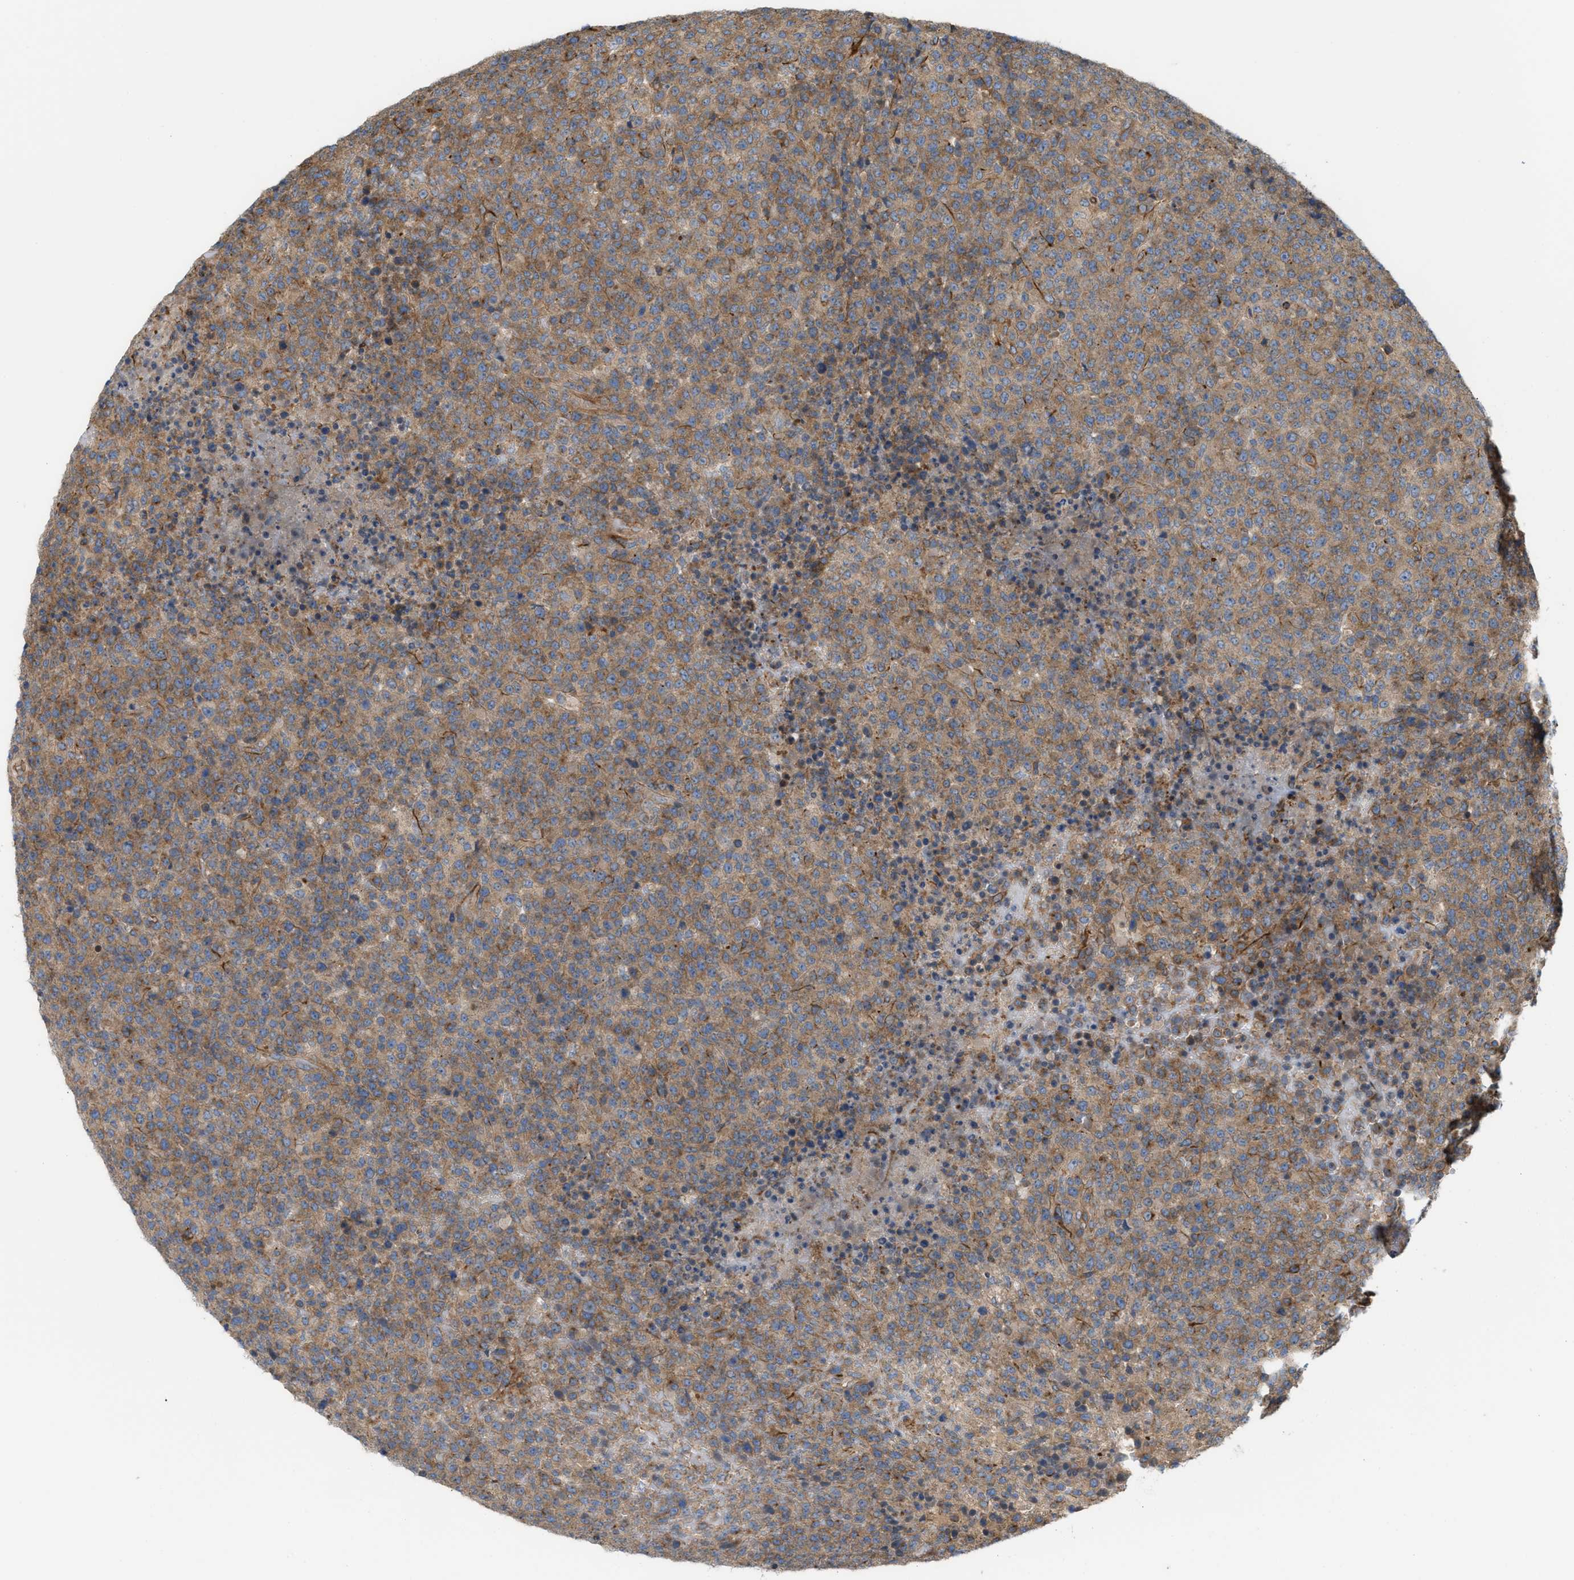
{"staining": {"intensity": "moderate", "quantity": "25%-75%", "location": "cytoplasmic/membranous"}, "tissue": "lymphoma", "cell_type": "Tumor cells", "image_type": "cancer", "snomed": [{"axis": "morphology", "description": "Malignant lymphoma, non-Hodgkin's type, High grade"}, {"axis": "topography", "description": "Lymph node"}], "caption": "Protein staining displays moderate cytoplasmic/membranous expression in about 25%-75% of tumor cells in lymphoma.", "gene": "EPS15L1", "patient": {"sex": "male", "age": 13}}